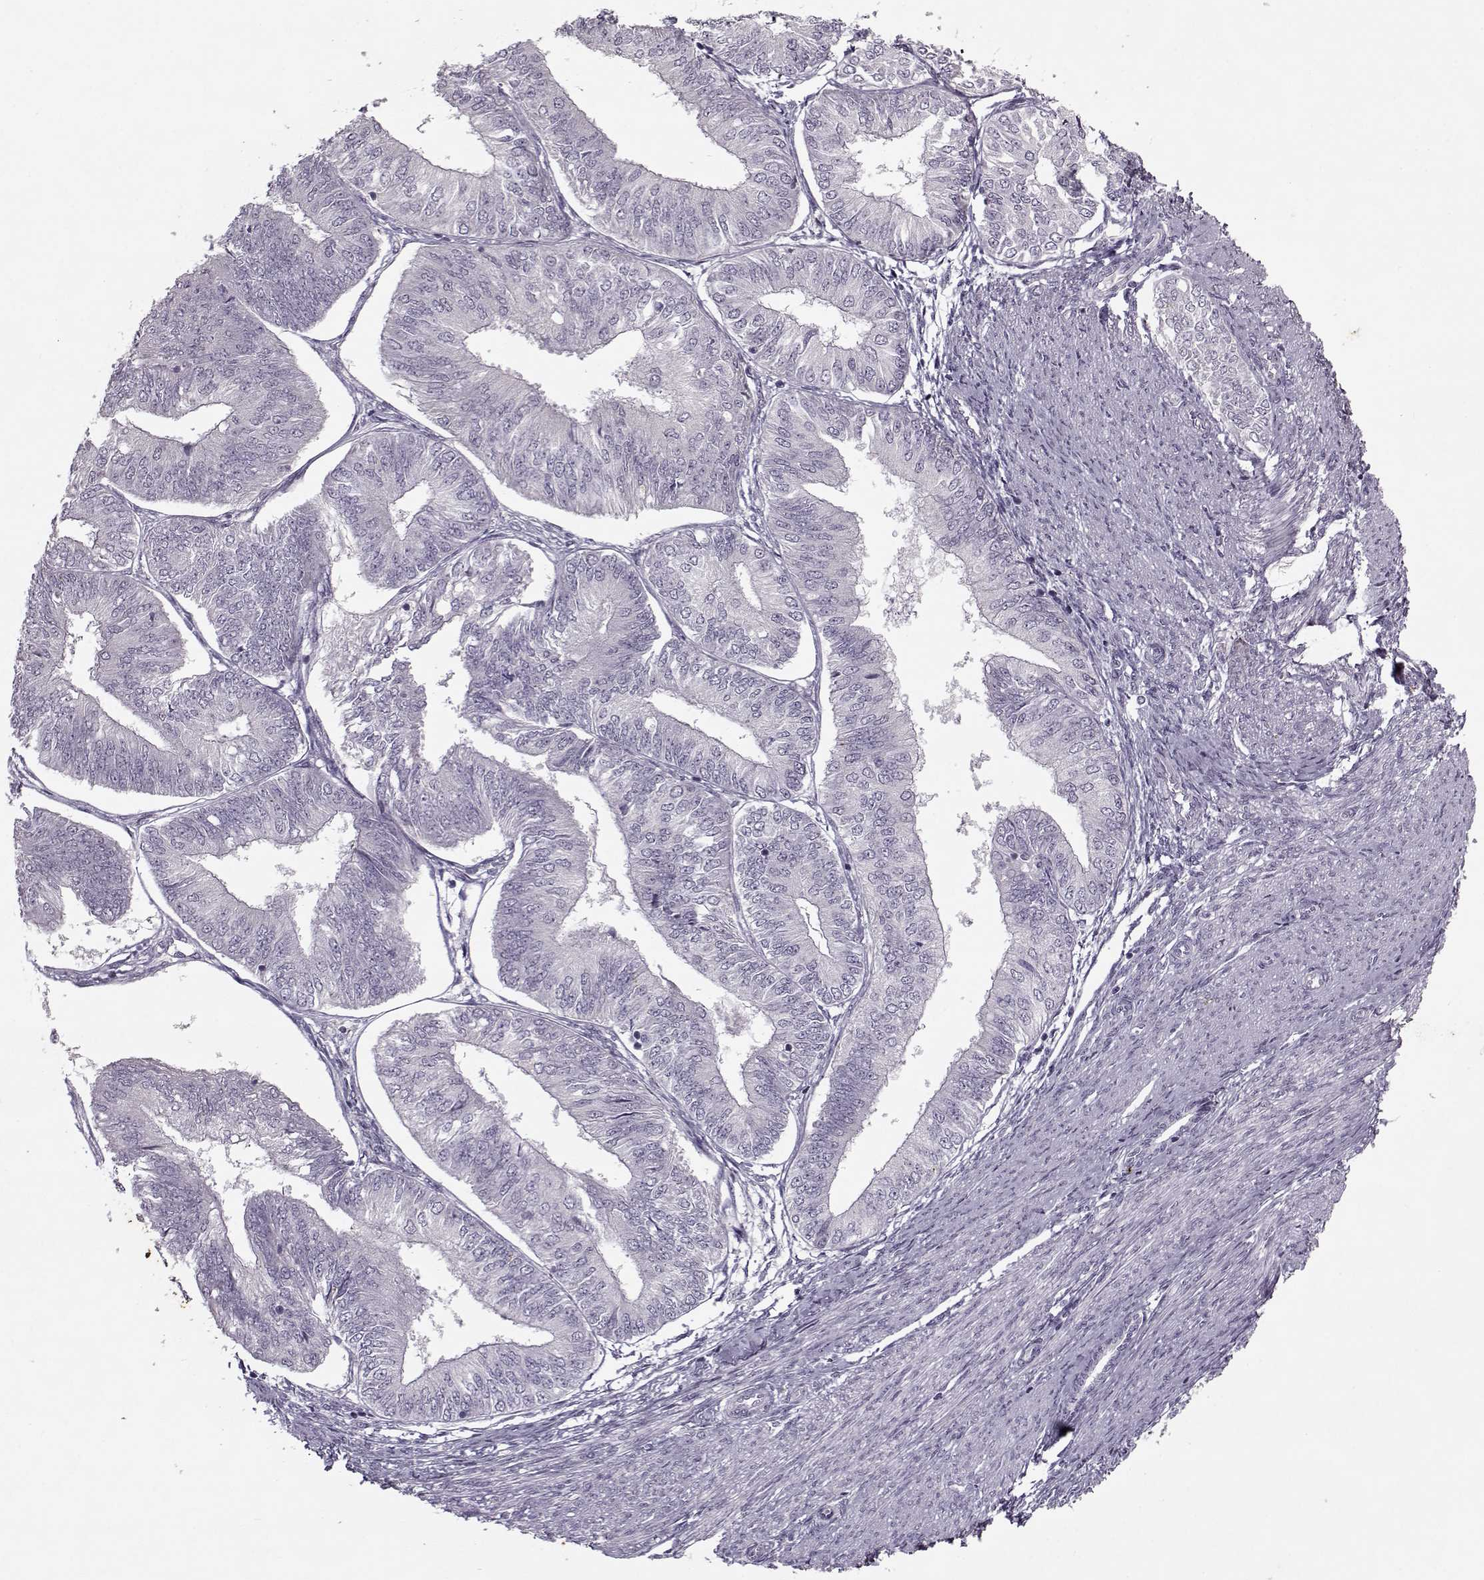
{"staining": {"intensity": "negative", "quantity": "none", "location": "none"}, "tissue": "endometrial cancer", "cell_type": "Tumor cells", "image_type": "cancer", "snomed": [{"axis": "morphology", "description": "Adenocarcinoma, NOS"}, {"axis": "topography", "description": "Endometrium"}], "caption": "Image shows no significant protein expression in tumor cells of endometrial cancer (adenocarcinoma). (DAB (3,3'-diaminobenzidine) immunohistochemistry with hematoxylin counter stain).", "gene": "KRT9", "patient": {"sex": "female", "age": 58}}